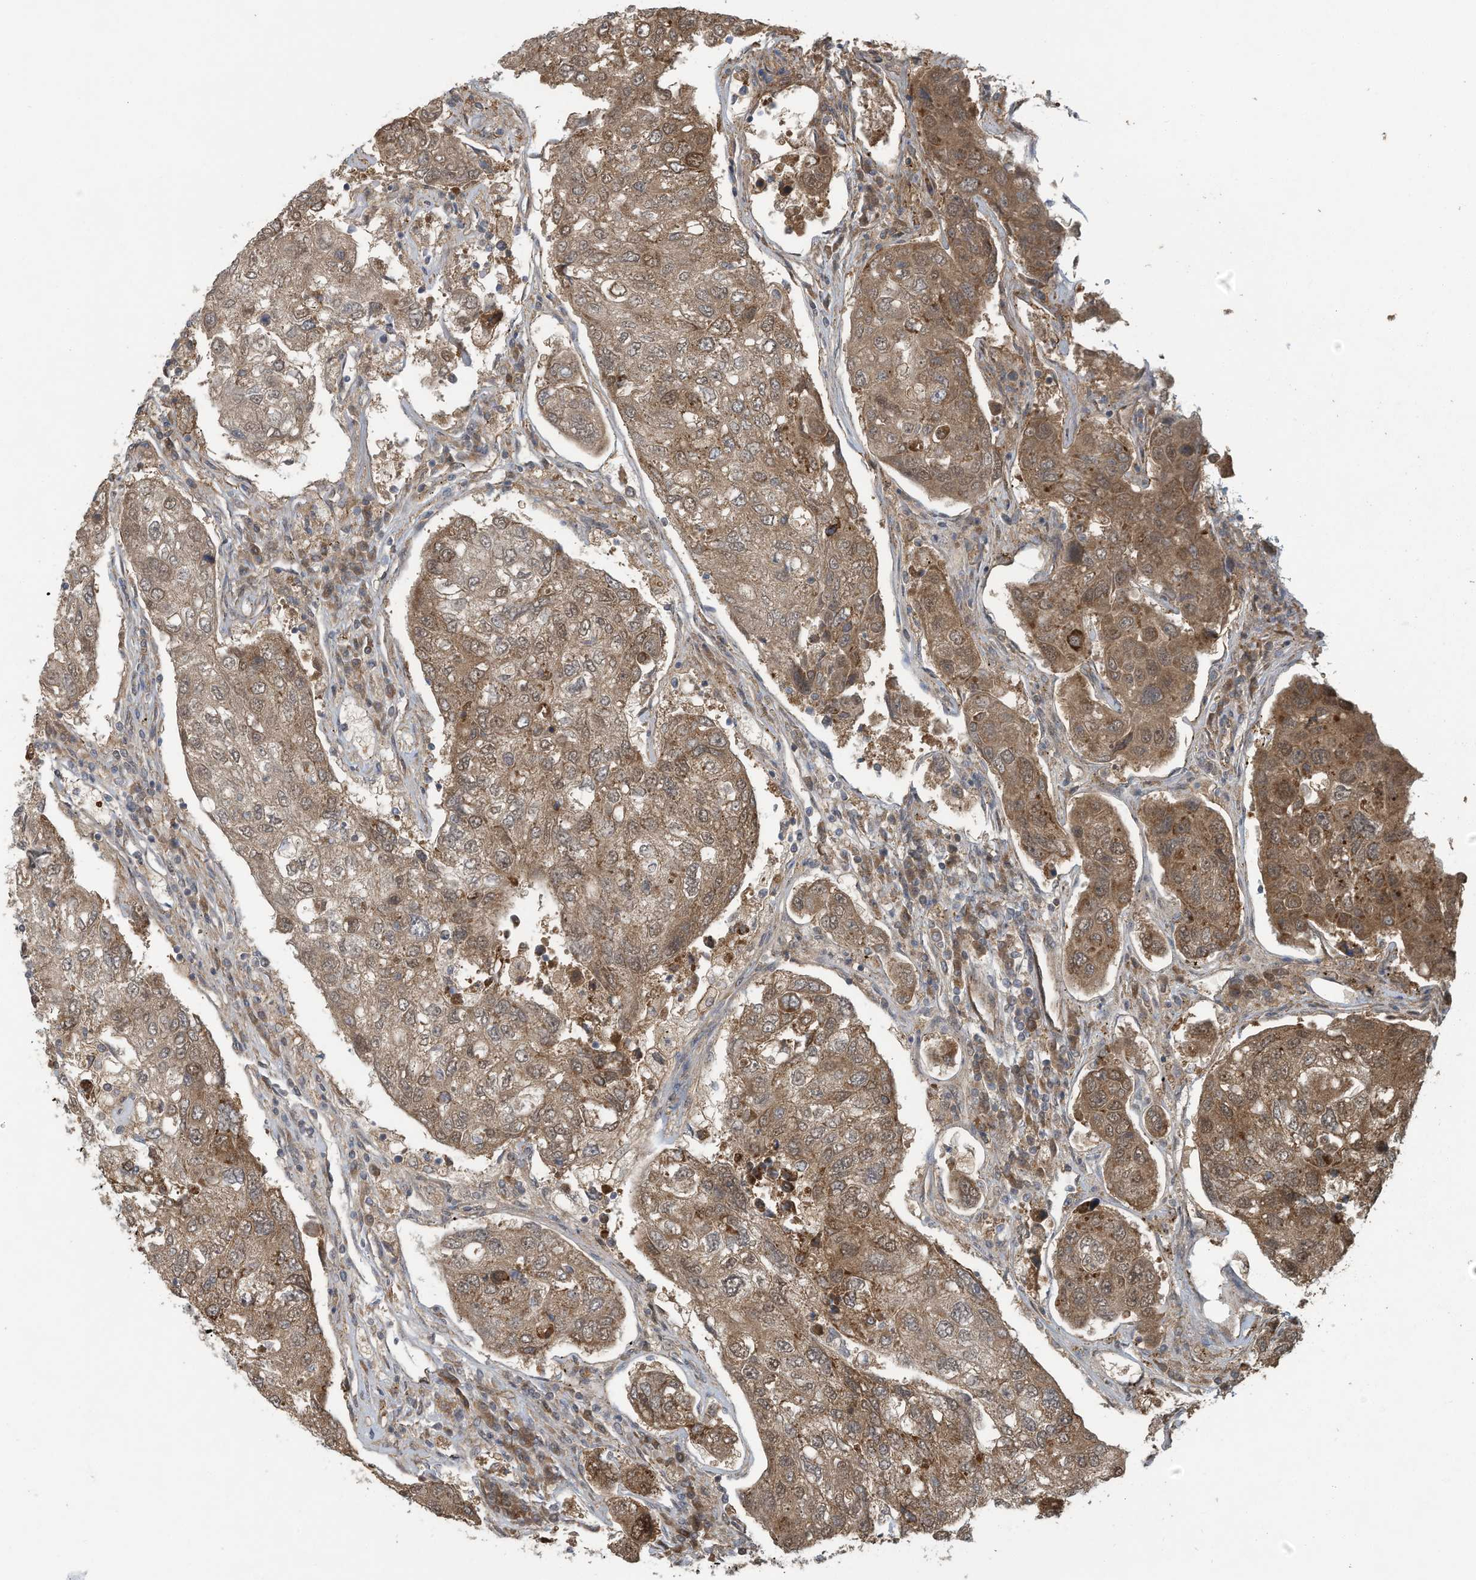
{"staining": {"intensity": "moderate", "quantity": ">75%", "location": "cytoplasmic/membranous"}, "tissue": "urothelial cancer", "cell_type": "Tumor cells", "image_type": "cancer", "snomed": [{"axis": "morphology", "description": "Urothelial carcinoma, High grade"}, {"axis": "topography", "description": "Lymph node"}, {"axis": "topography", "description": "Urinary bladder"}], "caption": "Urothelial carcinoma (high-grade) stained for a protein (brown) demonstrates moderate cytoplasmic/membranous positive positivity in approximately >75% of tumor cells.", "gene": "ERI2", "patient": {"sex": "male", "age": 51}}